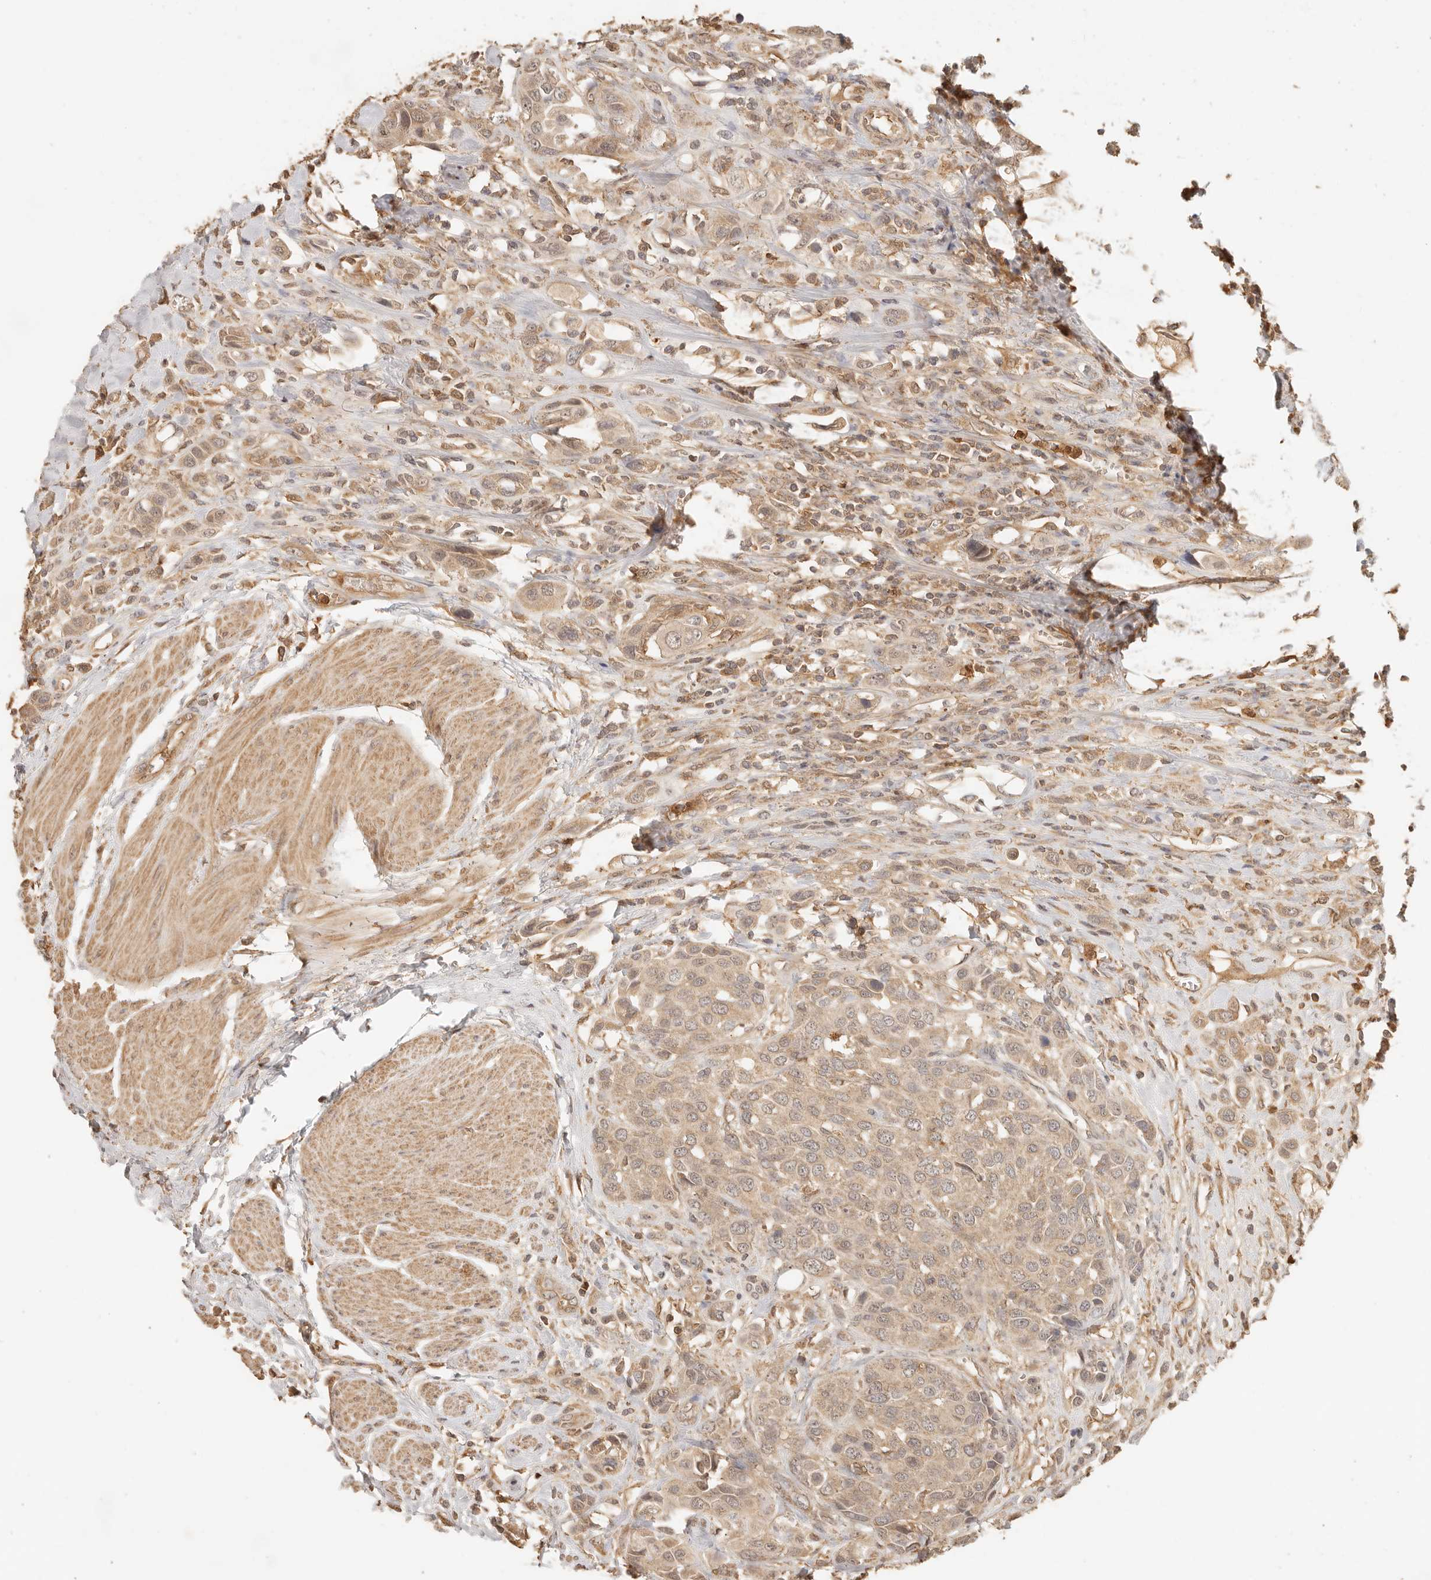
{"staining": {"intensity": "weak", "quantity": ">75%", "location": "cytoplasmic/membranous,nuclear"}, "tissue": "urothelial cancer", "cell_type": "Tumor cells", "image_type": "cancer", "snomed": [{"axis": "morphology", "description": "Urothelial carcinoma, High grade"}, {"axis": "topography", "description": "Urinary bladder"}], "caption": "Immunohistochemistry (IHC) image of neoplastic tissue: urothelial cancer stained using immunohistochemistry exhibits low levels of weak protein expression localized specifically in the cytoplasmic/membranous and nuclear of tumor cells, appearing as a cytoplasmic/membranous and nuclear brown color.", "gene": "INTS11", "patient": {"sex": "male", "age": 50}}